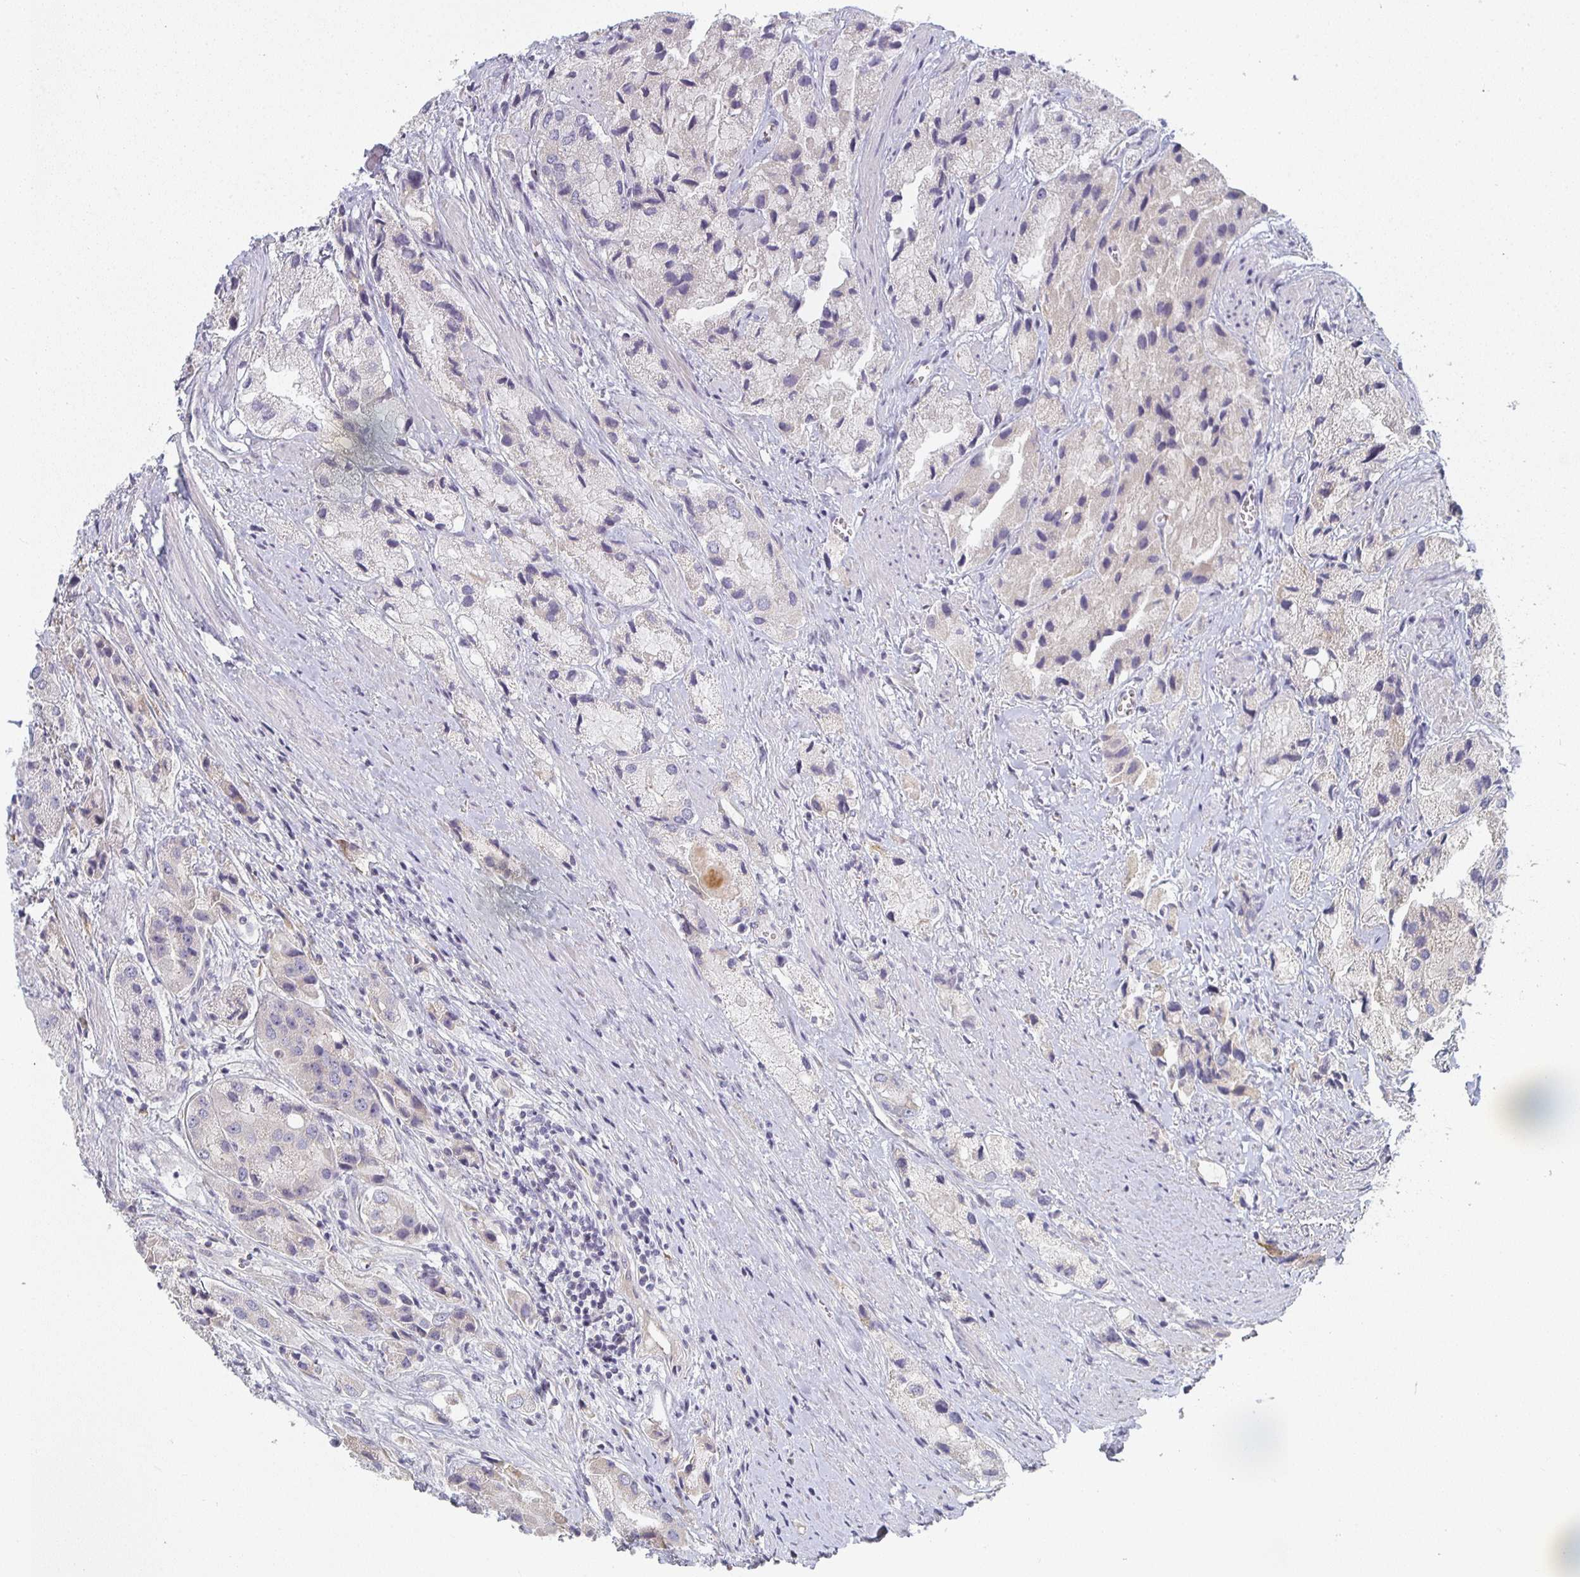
{"staining": {"intensity": "negative", "quantity": "none", "location": "none"}, "tissue": "prostate cancer", "cell_type": "Tumor cells", "image_type": "cancer", "snomed": [{"axis": "morphology", "description": "Adenocarcinoma, Low grade"}, {"axis": "topography", "description": "Prostate"}], "caption": "IHC of prostate cancer displays no expression in tumor cells.", "gene": "CTHRC1", "patient": {"sex": "male", "age": 69}}